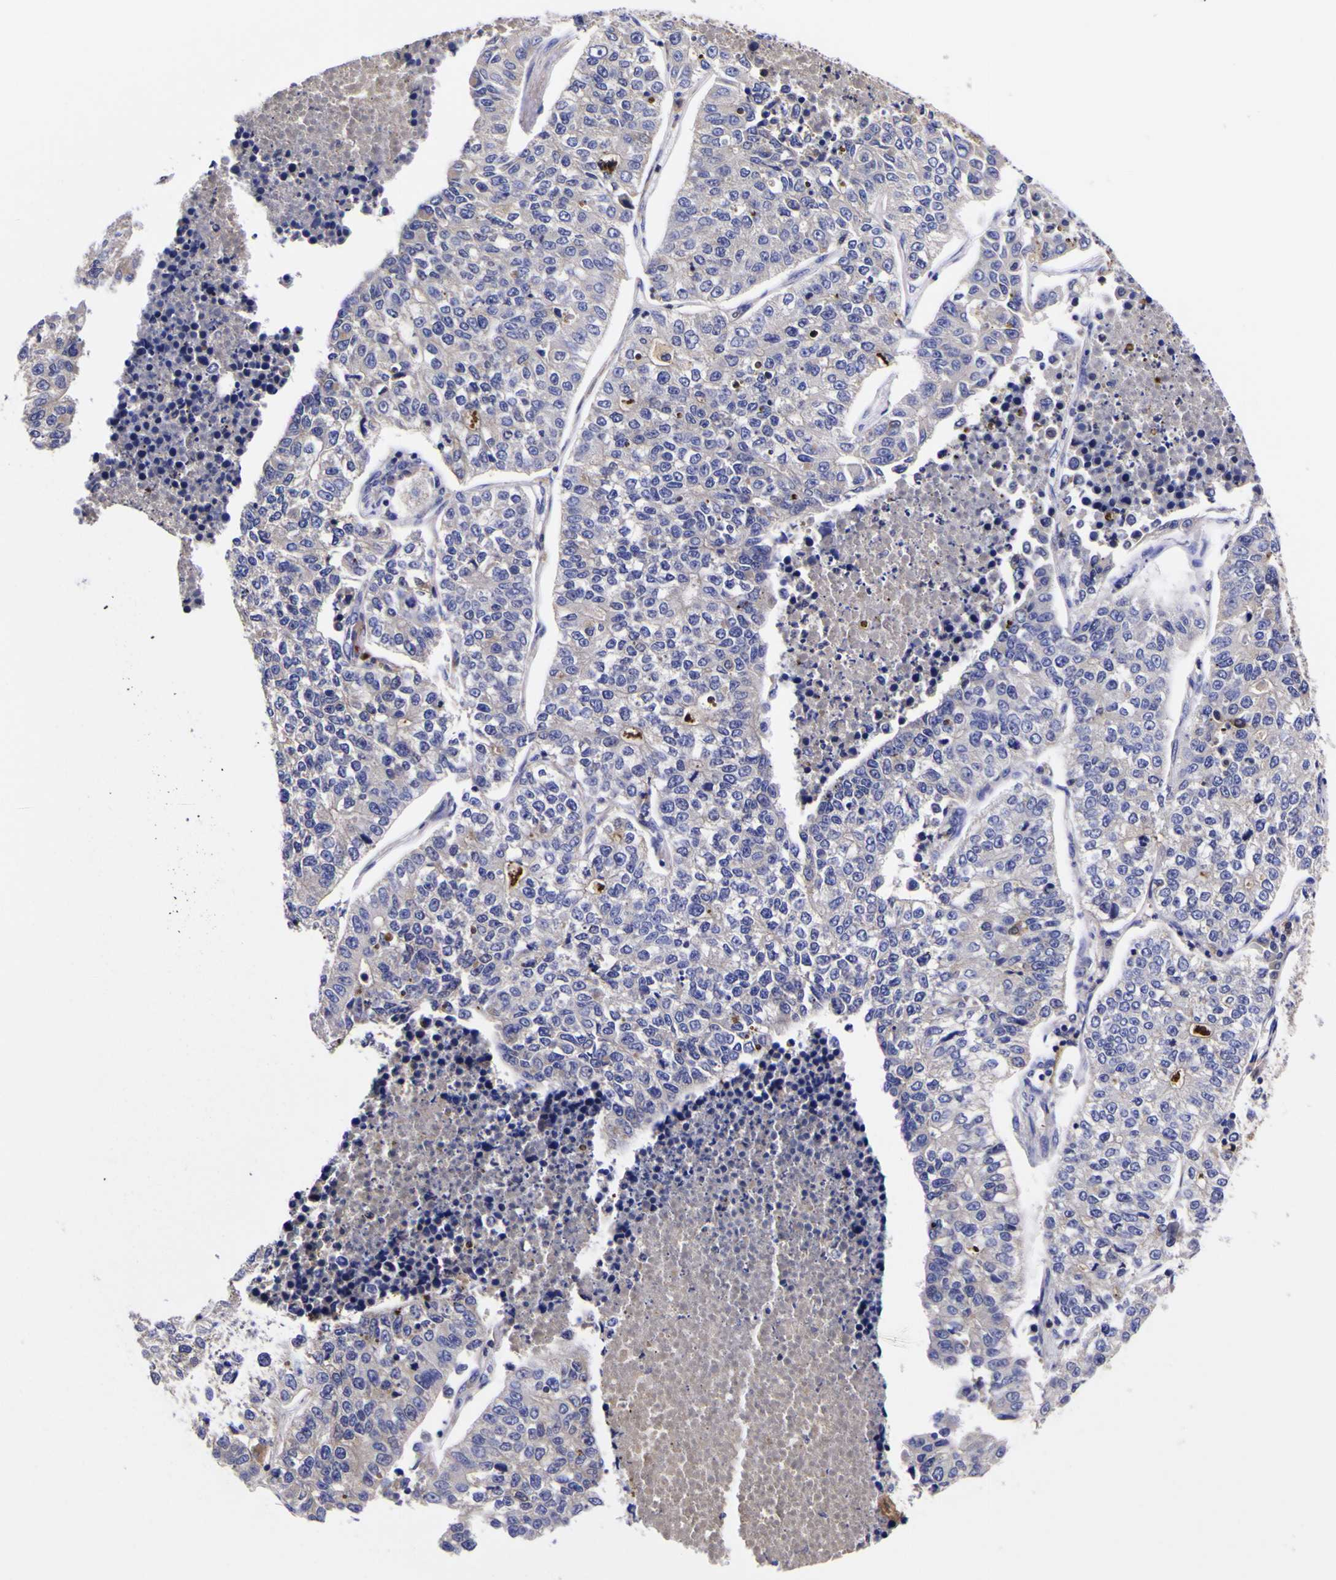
{"staining": {"intensity": "negative", "quantity": "none", "location": "none"}, "tissue": "lung cancer", "cell_type": "Tumor cells", "image_type": "cancer", "snomed": [{"axis": "morphology", "description": "Adenocarcinoma, NOS"}, {"axis": "topography", "description": "Lung"}], "caption": "Tumor cells are negative for protein expression in human lung adenocarcinoma.", "gene": "MAPK14", "patient": {"sex": "male", "age": 49}}